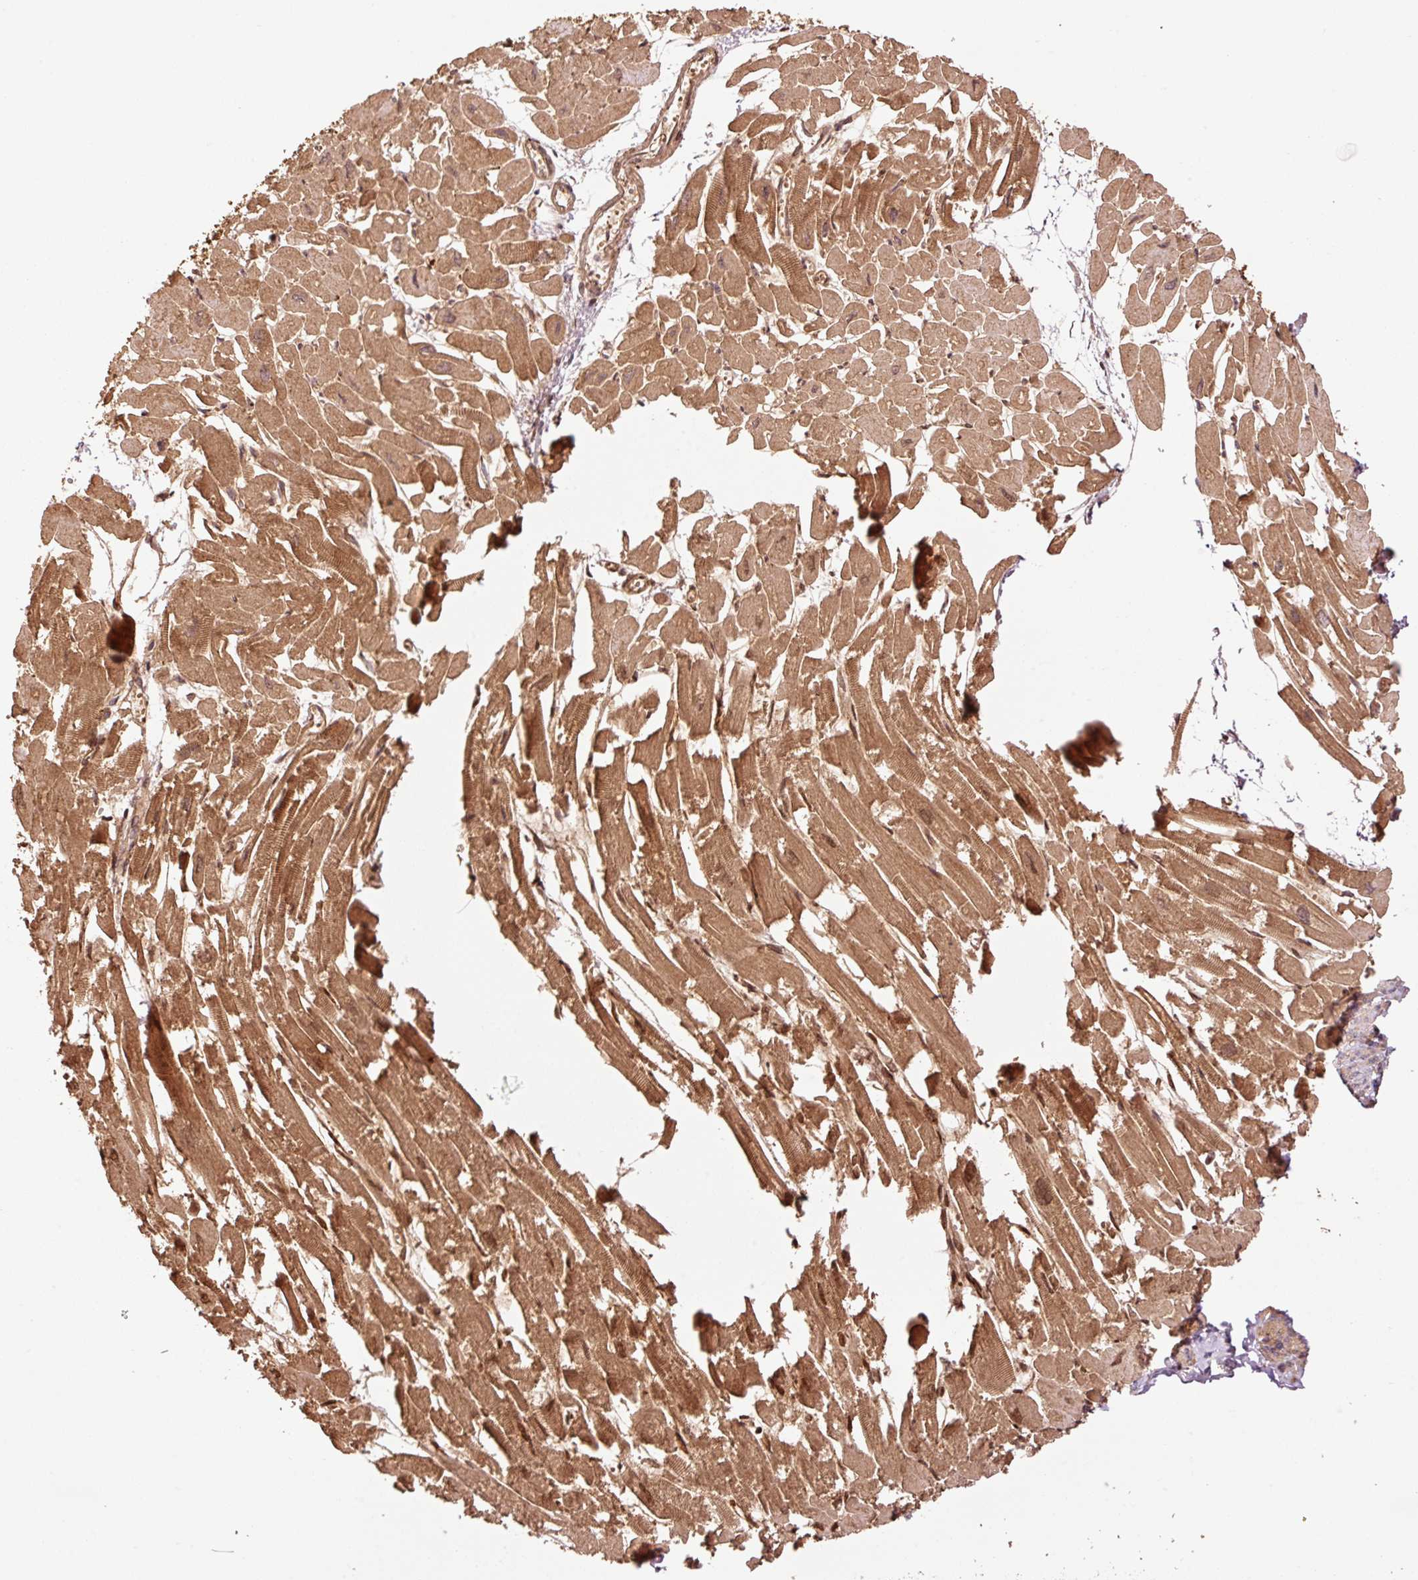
{"staining": {"intensity": "strong", "quantity": "25%-75%", "location": "cytoplasmic/membranous,nuclear"}, "tissue": "heart muscle", "cell_type": "Cardiomyocytes", "image_type": "normal", "snomed": [{"axis": "morphology", "description": "Normal tissue, NOS"}, {"axis": "topography", "description": "Heart"}], "caption": "Immunohistochemistry (IHC) of unremarkable heart muscle demonstrates high levels of strong cytoplasmic/membranous,nuclear positivity in approximately 25%-75% of cardiomyocytes.", "gene": "NID2", "patient": {"sex": "male", "age": 54}}